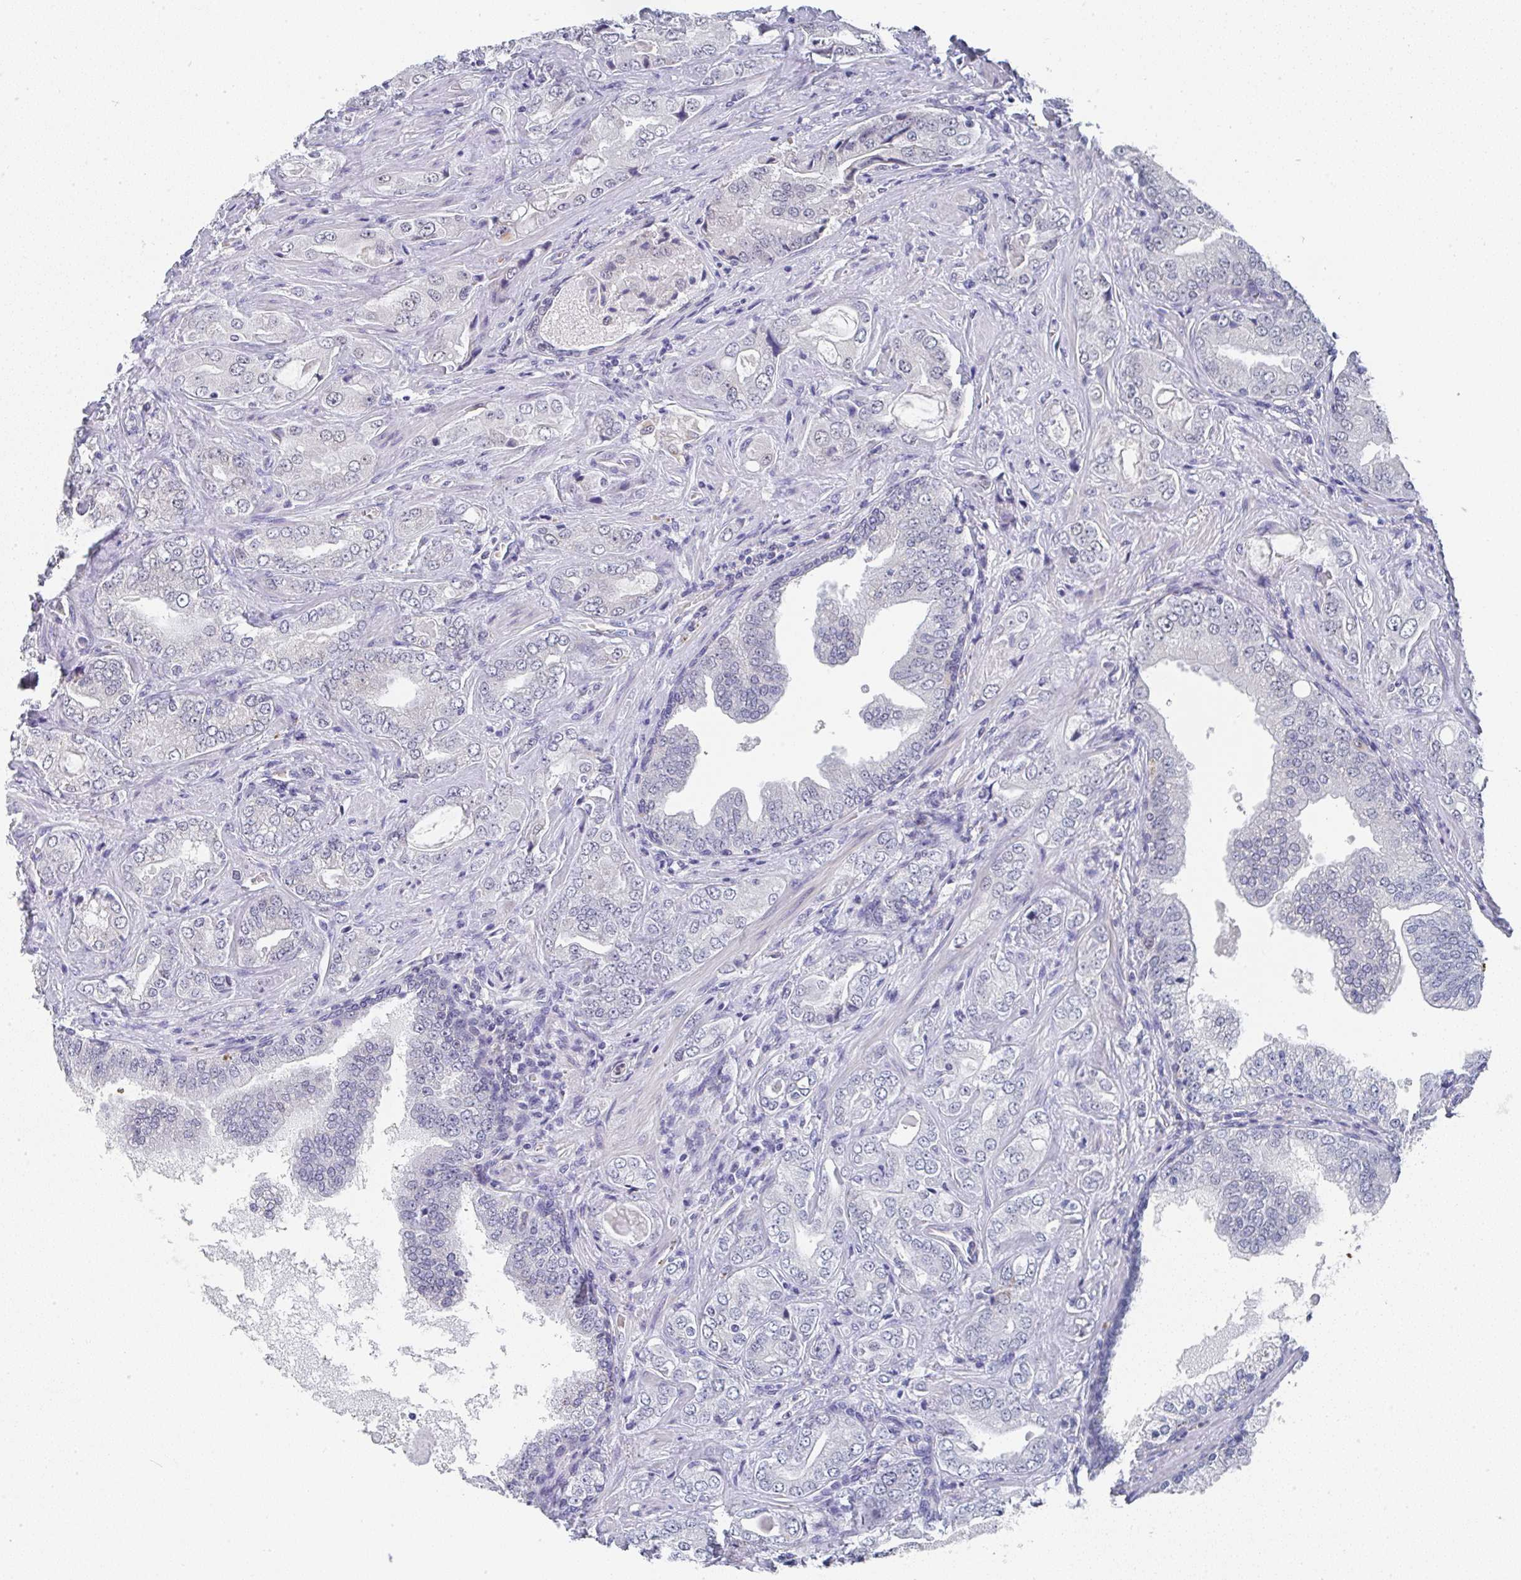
{"staining": {"intensity": "negative", "quantity": "none", "location": "none"}, "tissue": "prostate cancer", "cell_type": "Tumor cells", "image_type": "cancer", "snomed": [{"axis": "morphology", "description": "Adenocarcinoma, High grade"}, {"axis": "topography", "description": "Prostate"}], "caption": "Micrograph shows no significant protein staining in tumor cells of prostate cancer.", "gene": "NCF1", "patient": {"sex": "male", "age": 67}}